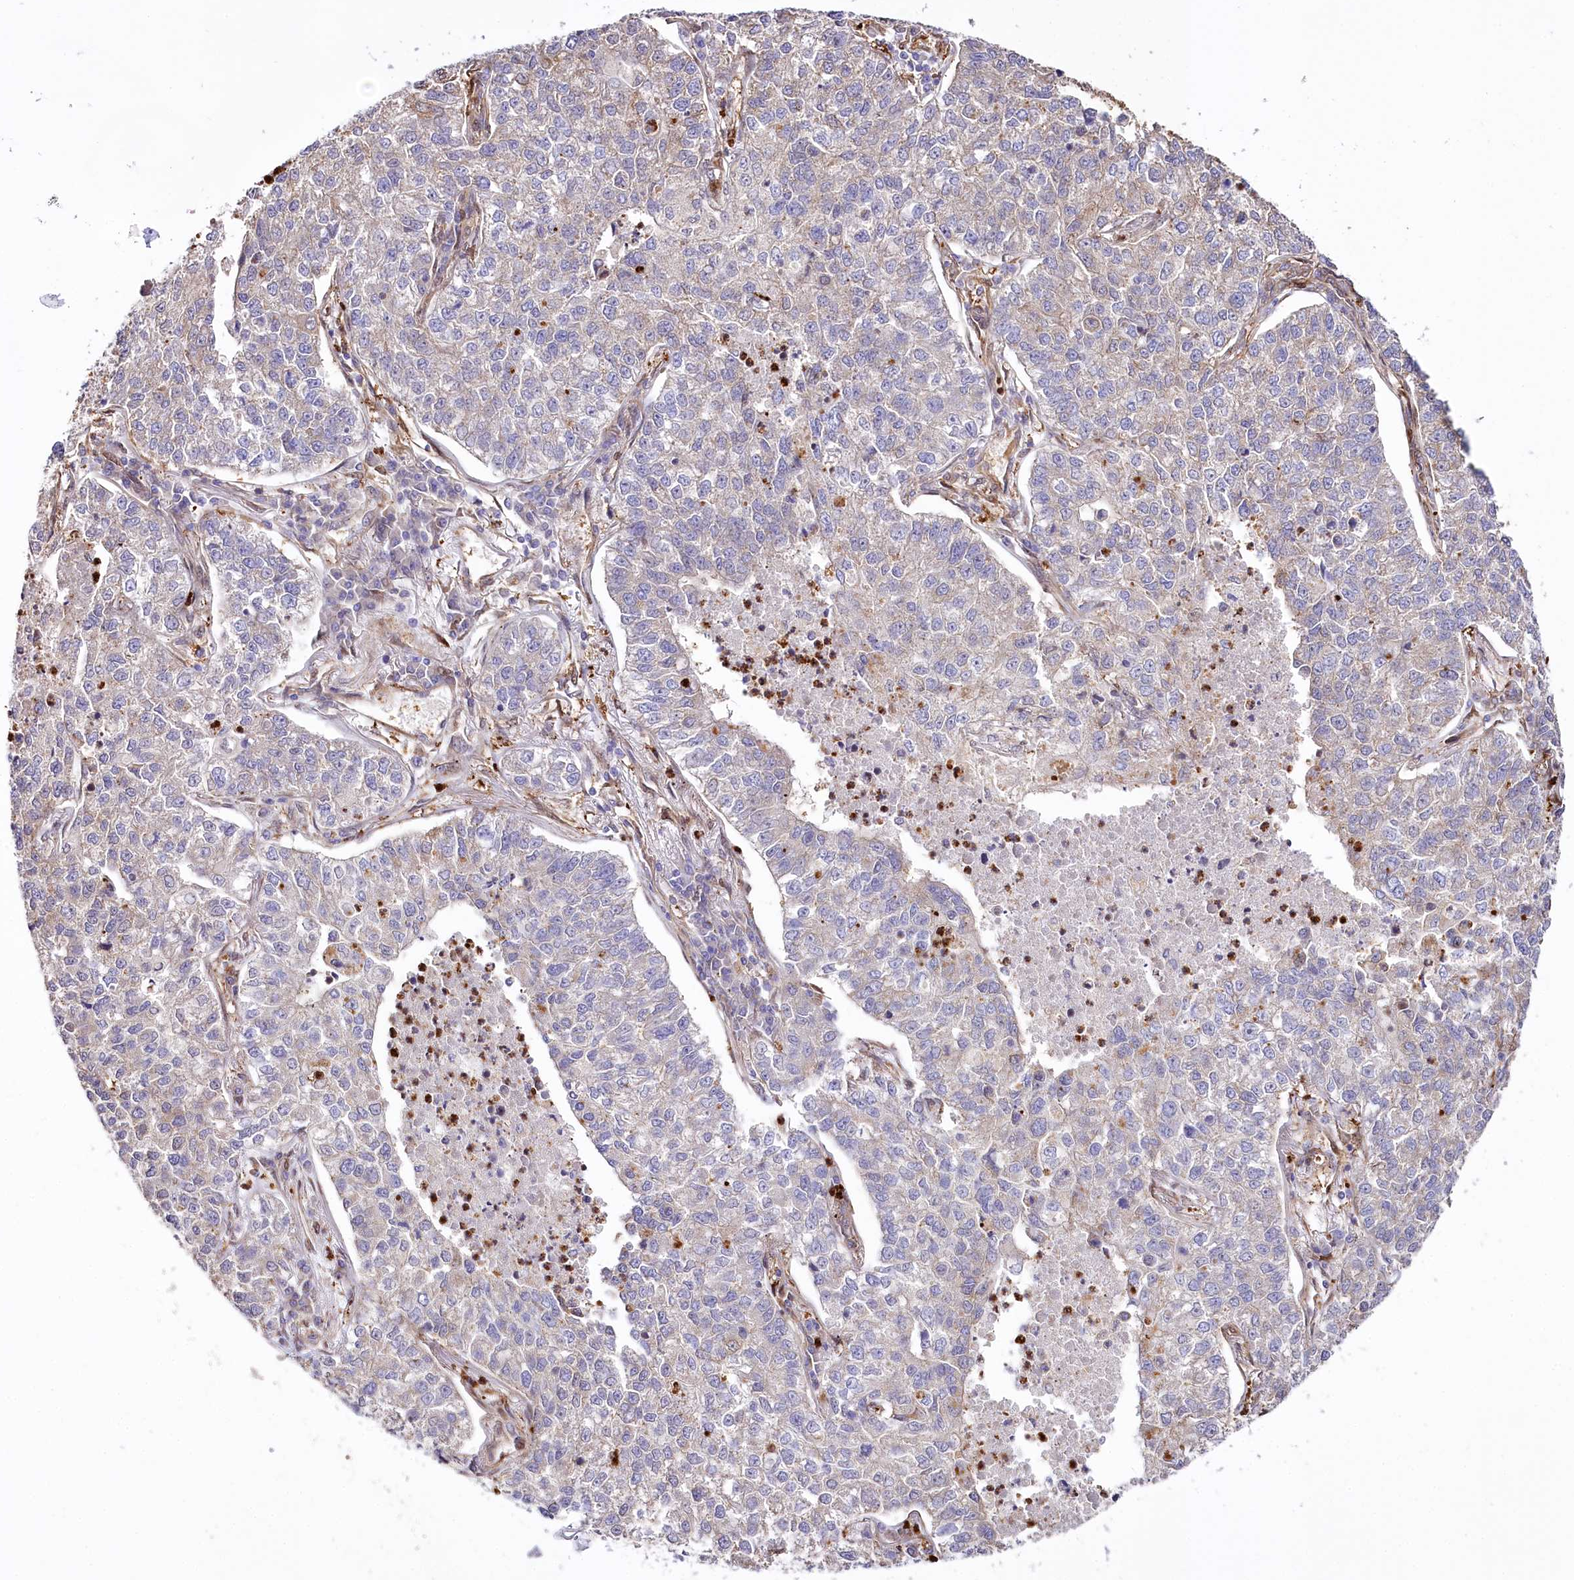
{"staining": {"intensity": "weak", "quantity": "<25%", "location": "cytoplasmic/membranous"}, "tissue": "lung cancer", "cell_type": "Tumor cells", "image_type": "cancer", "snomed": [{"axis": "morphology", "description": "Adenocarcinoma, NOS"}, {"axis": "topography", "description": "Lung"}], "caption": "Immunohistochemistry image of lung cancer stained for a protein (brown), which displays no positivity in tumor cells.", "gene": "PTMS", "patient": {"sex": "male", "age": 49}}